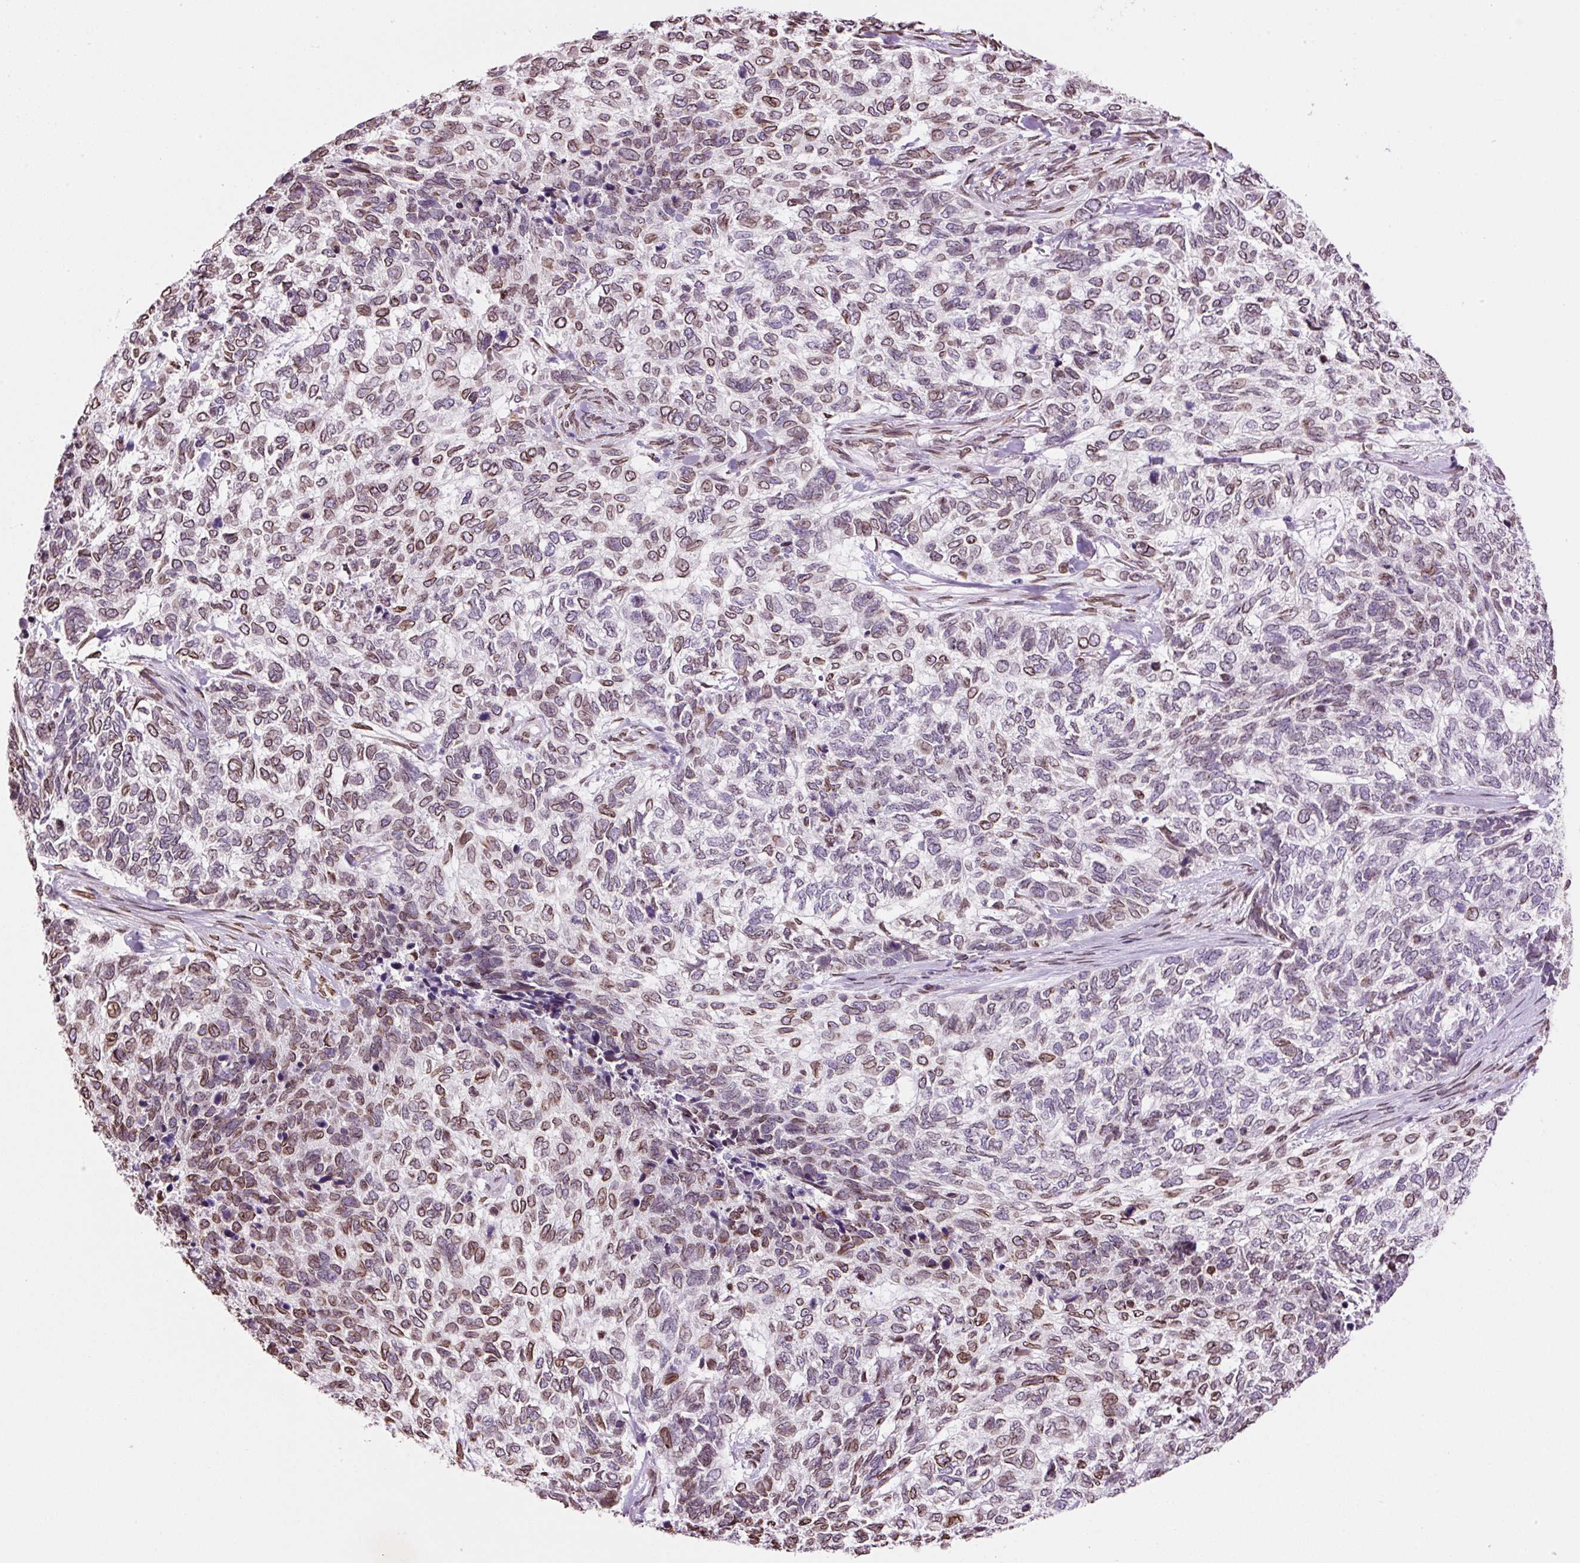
{"staining": {"intensity": "moderate", "quantity": "25%-75%", "location": "cytoplasmic/membranous,nuclear"}, "tissue": "skin cancer", "cell_type": "Tumor cells", "image_type": "cancer", "snomed": [{"axis": "morphology", "description": "Basal cell carcinoma"}, {"axis": "topography", "description": "Skin"}], "caption": "Immunohistochemical staining of human skin cancer (basal cell carcinoma) demonstrates moderate cytoplasmic/membranous and nuclear protein expression in about 25%-75% of tumor cells.", "gene": "ZNF224", "patient": {"sex": "female", "age": 65}}